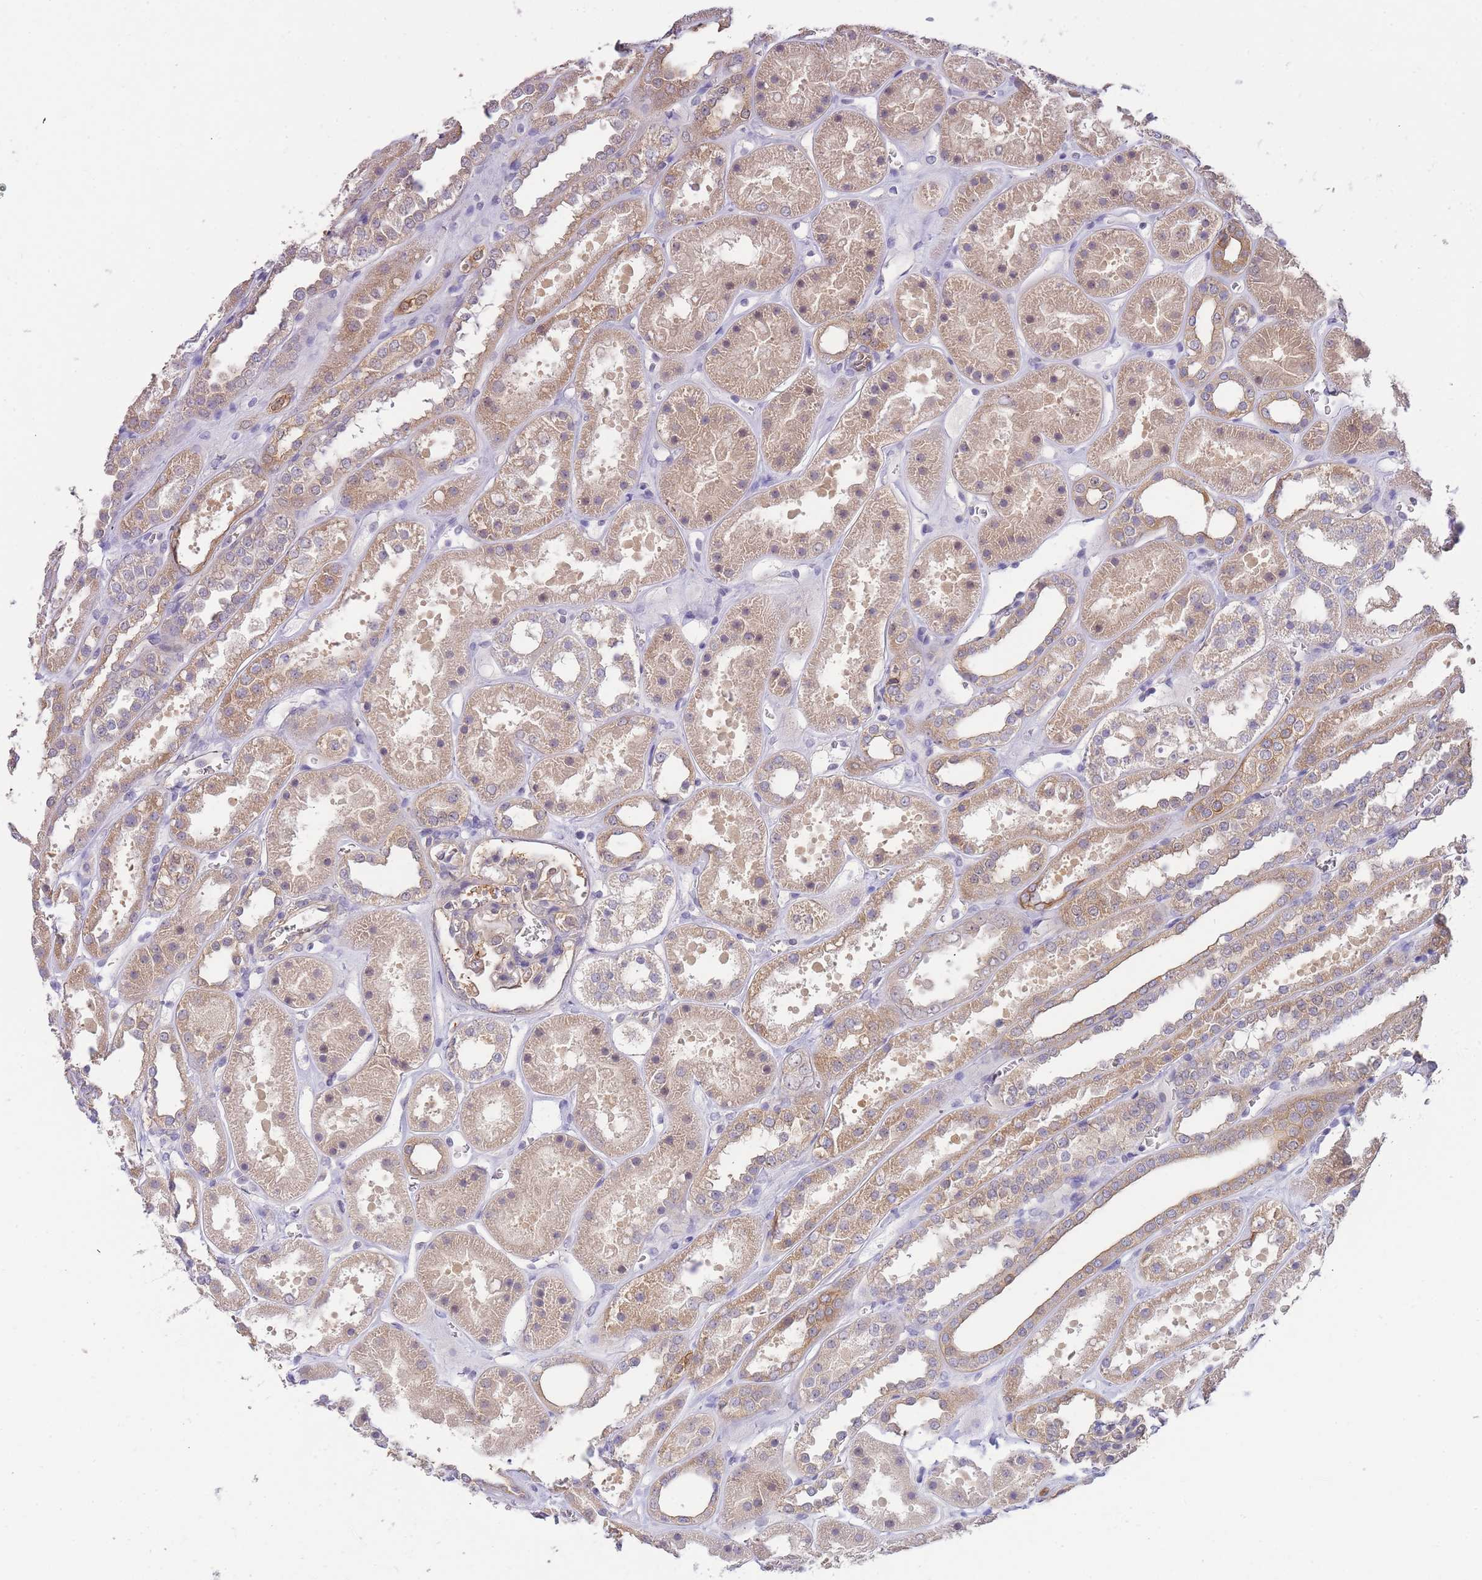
{"staining": {"intensity": "weak", "quantity": "<25%", "location": "cytoplasmic/membranous"}, "tissue": "kidney", "cell_type": "Cells in glomeruli", "image_type": "normal", "snomed": [{"axis": "morphology", "description": "Normal tissue, NOS"}, {"axis": "topography", "description": "Kidney"}], "caption": "Micrograph shows no protein staining in cells in glomeruli of benign kidney. (Stains: DAB (3,3'-diaminobenzidine) immunohistochemistry (IHC) with hematoxylin counter stain, Microscopy: brightfield microscopy at high magnification).", "gene": "SMC6", "patient": {"sex": "female", "age": 41}}